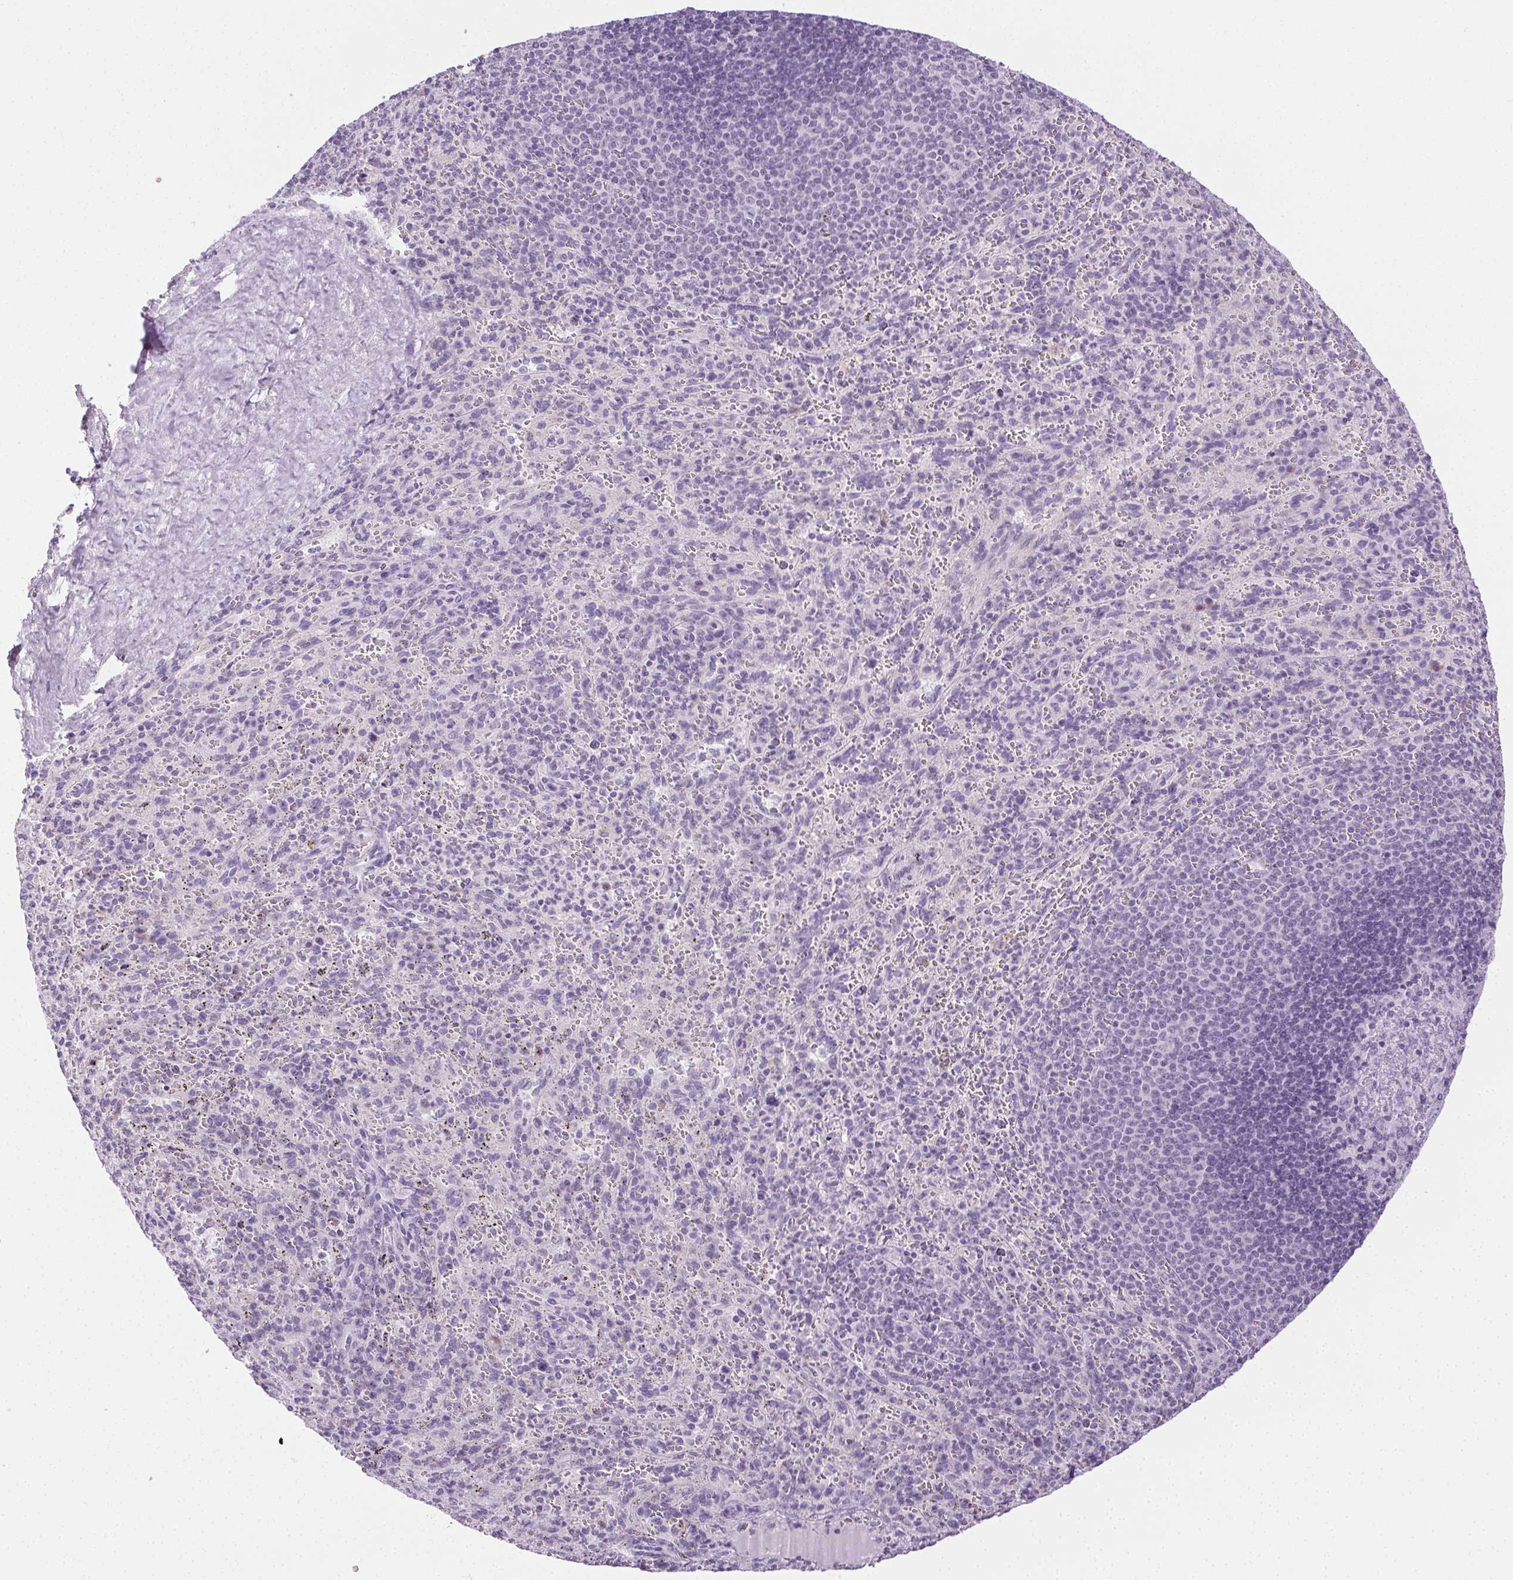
{"staining": {"intensity": "negative", "quantity": "none", "location": "none"}, "tissue": "spleen", "cell_type": "Cells in red pulp", "image_type": "normal", "snomed": [{"axis": "morphology", "description": "Normal tissue, NOS"}, {"axis": "topography", "description": "Spleen"}], "caption": "The histopathology image shows no significant positivity in cells in red pulp of spleen.", "gene": "C20orf85", "patient": {"sex": "male", "age": 57}}